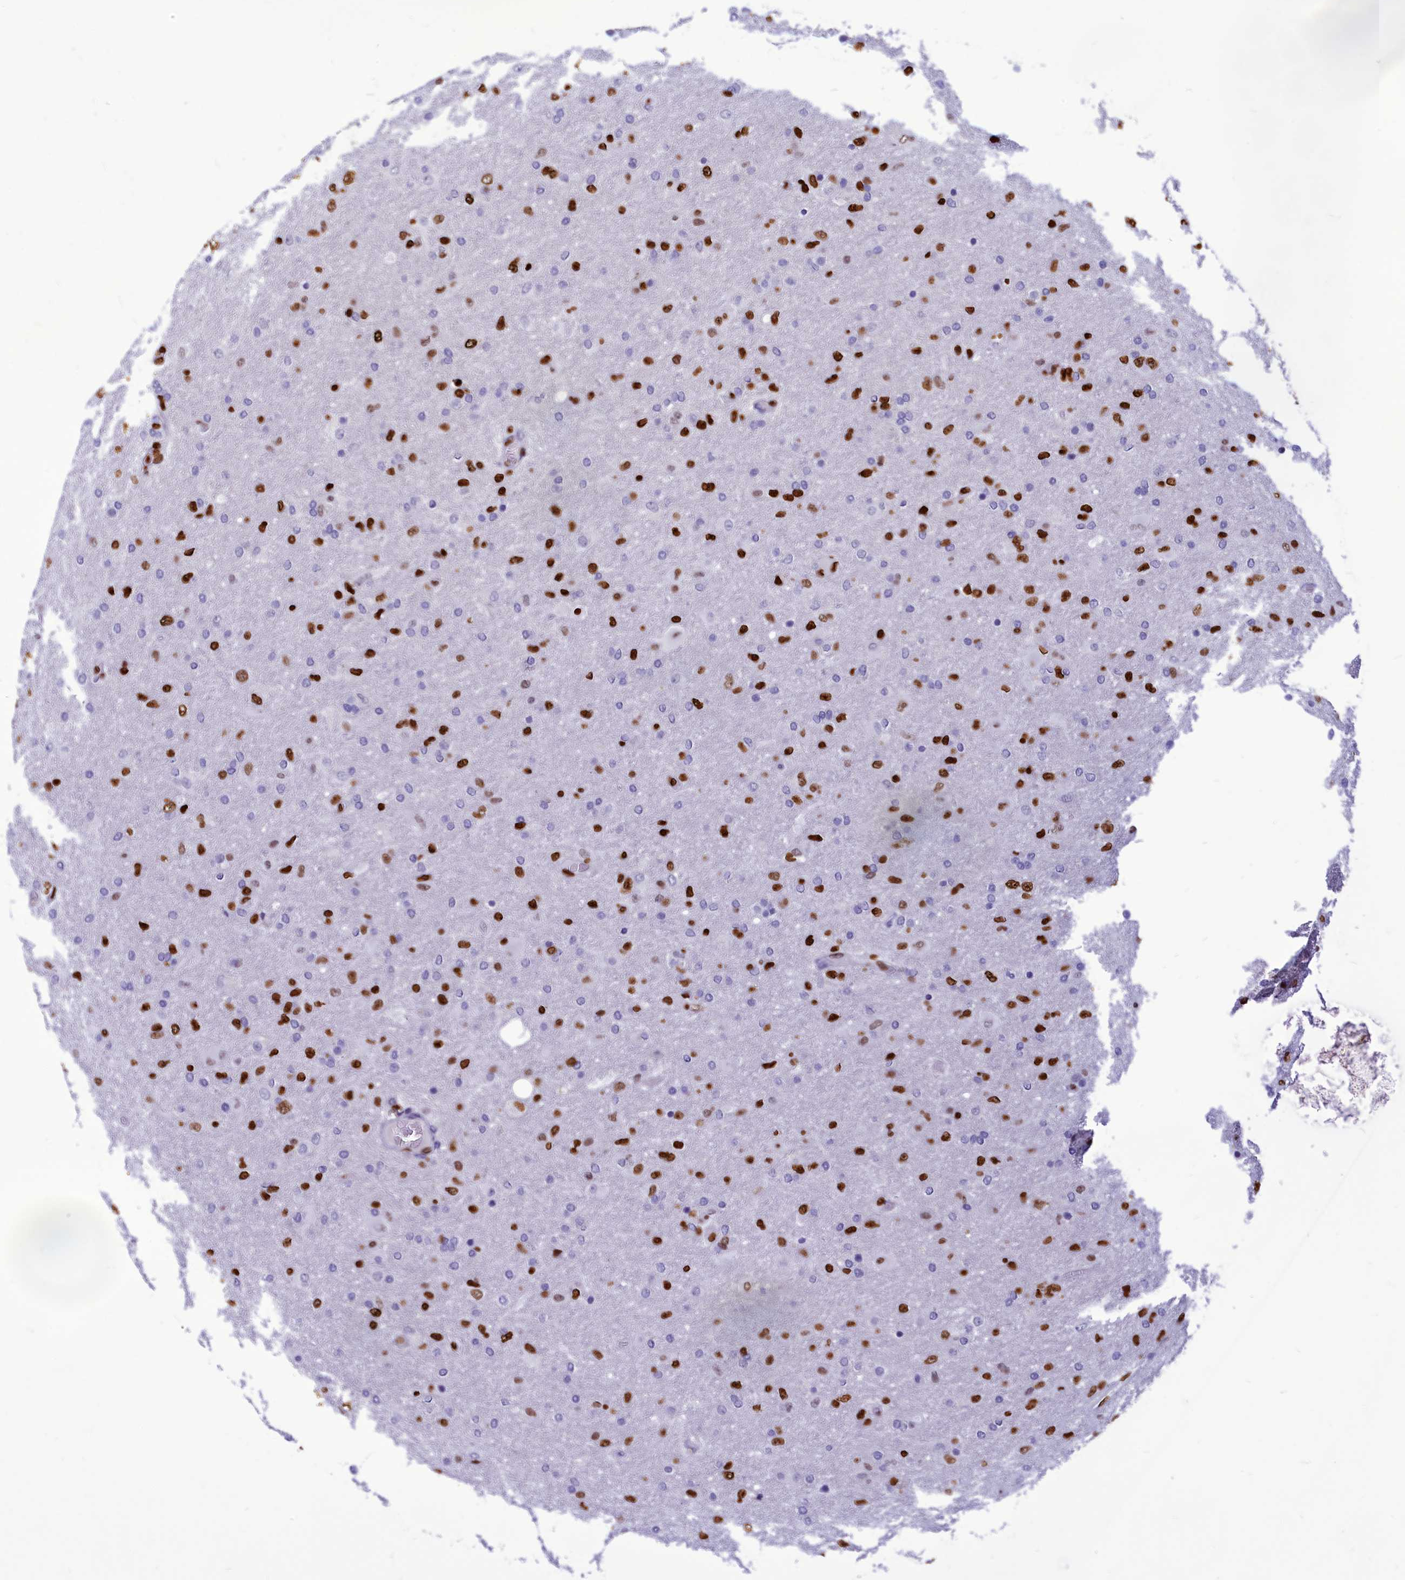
{"staining": {"intensity": "strong", "quantity": "25%-75%", "location": "nuclear"}, "tissue": "glioma", "cell_type": "Tumor cells", "image_type": "cancer", "snomed": [{"axis": "morphology", "description": "Glioma, malignant, Low grade"}, {"axis": "topography", "description": "Brain"}], "caption": "Brown immunohistochemical staining in glioma demonstrates strong nuclear staining in approximately 25%-75% of tumor cells.", "gene": "AKAP17A", "patient": {"sex": "male", "age": 65}}